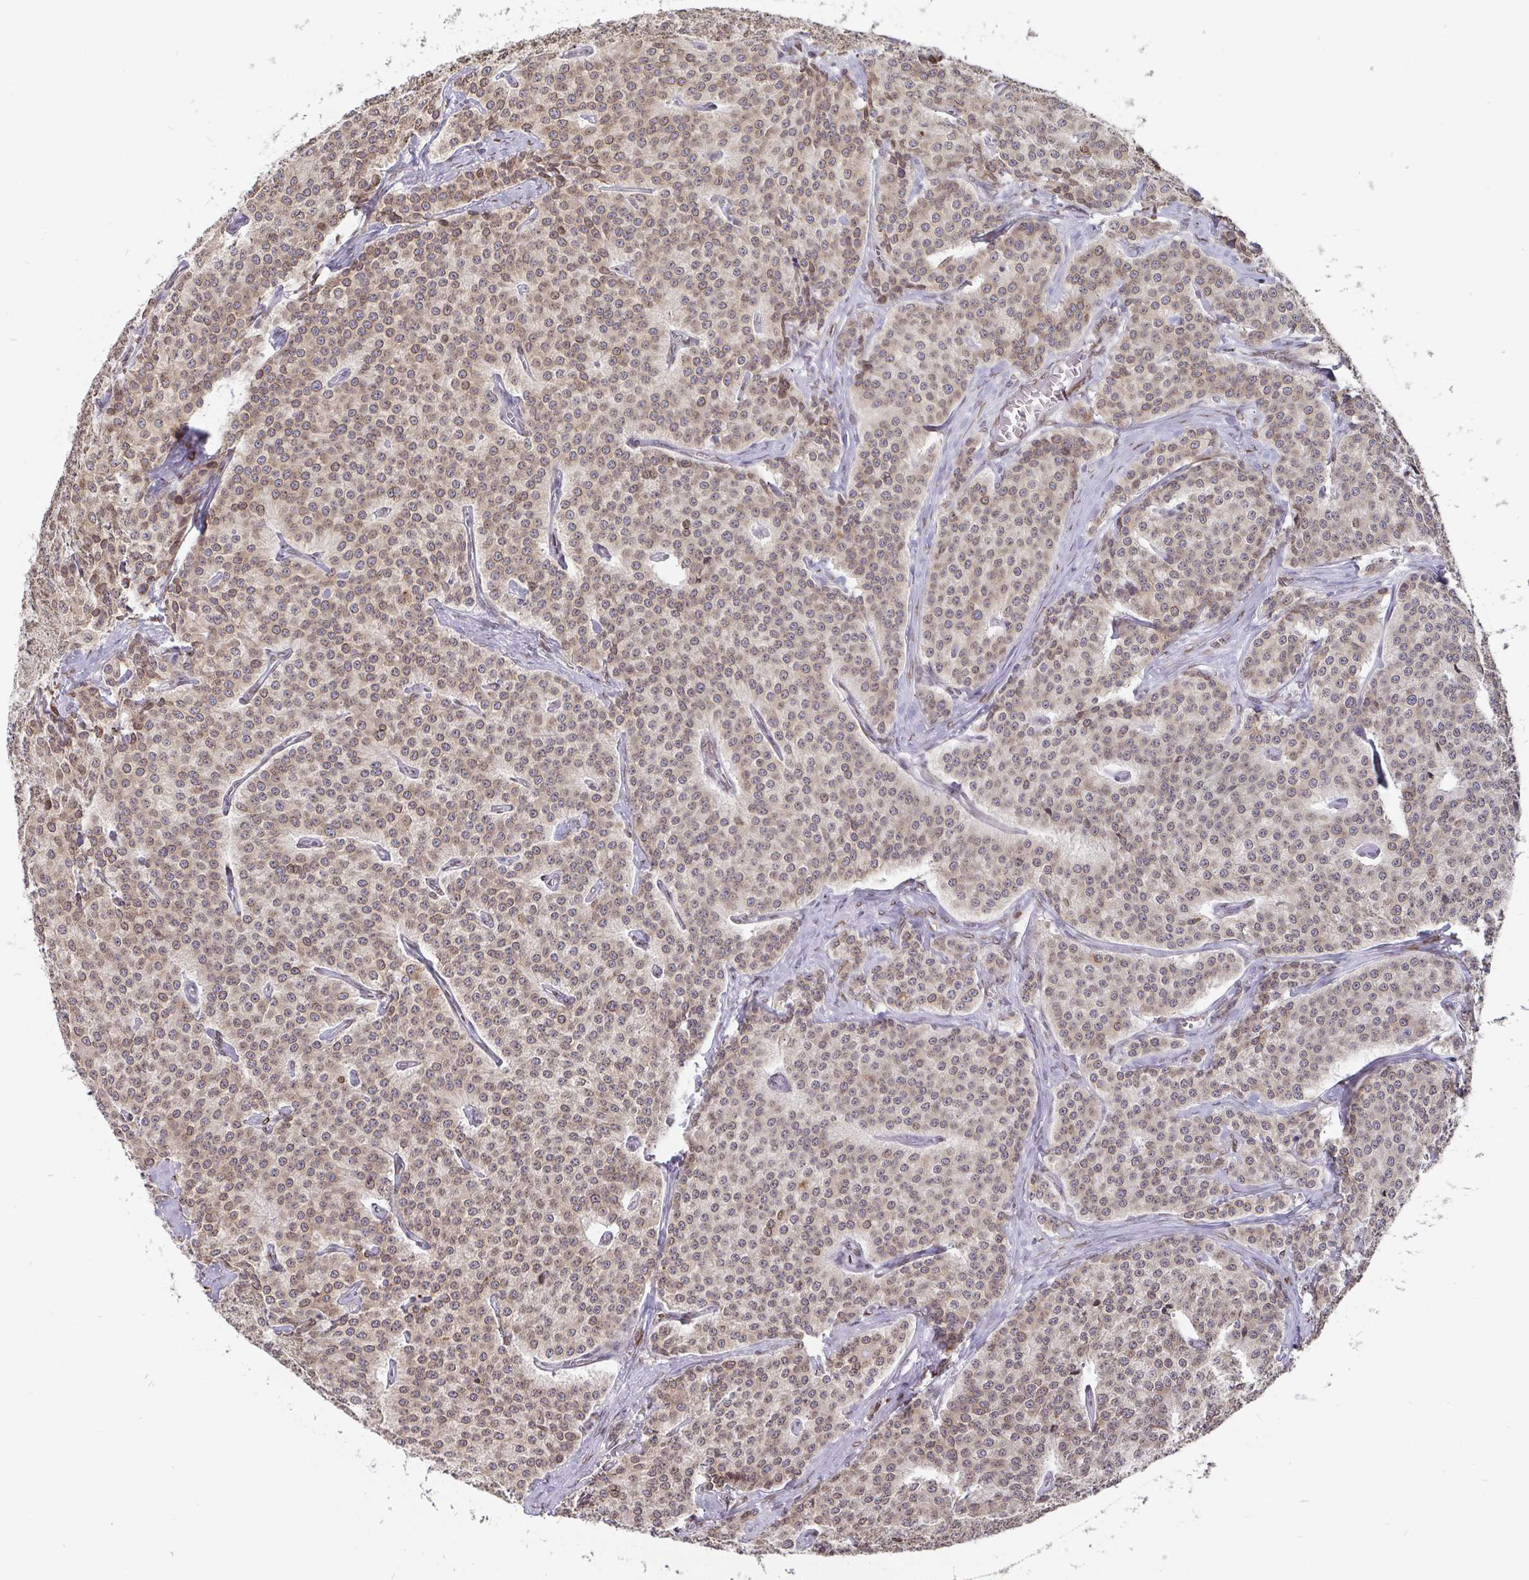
{"staining": {"intensity": "weak", "quantity": ">75%", "location": "cytoplasmic/membranous,nuclear"}, "tissue": "carcinoid", "cell_type": "Tumor cells", "image_type": "cancer", "snomed": [{"axis": "morphology", "description": "Carcinoid, malignant, NOS"}, {"axis": "topography", "description": "Small intestine"}], "caption": "Protein staining by immunohistochemistry exhibits weak cytoplasmic/membranous and nuclear staining in approximately >75% of tumor cells in carcinoid (malignant).", "gene": "EMD", "patient": {"sex": "female", "age": 64}}